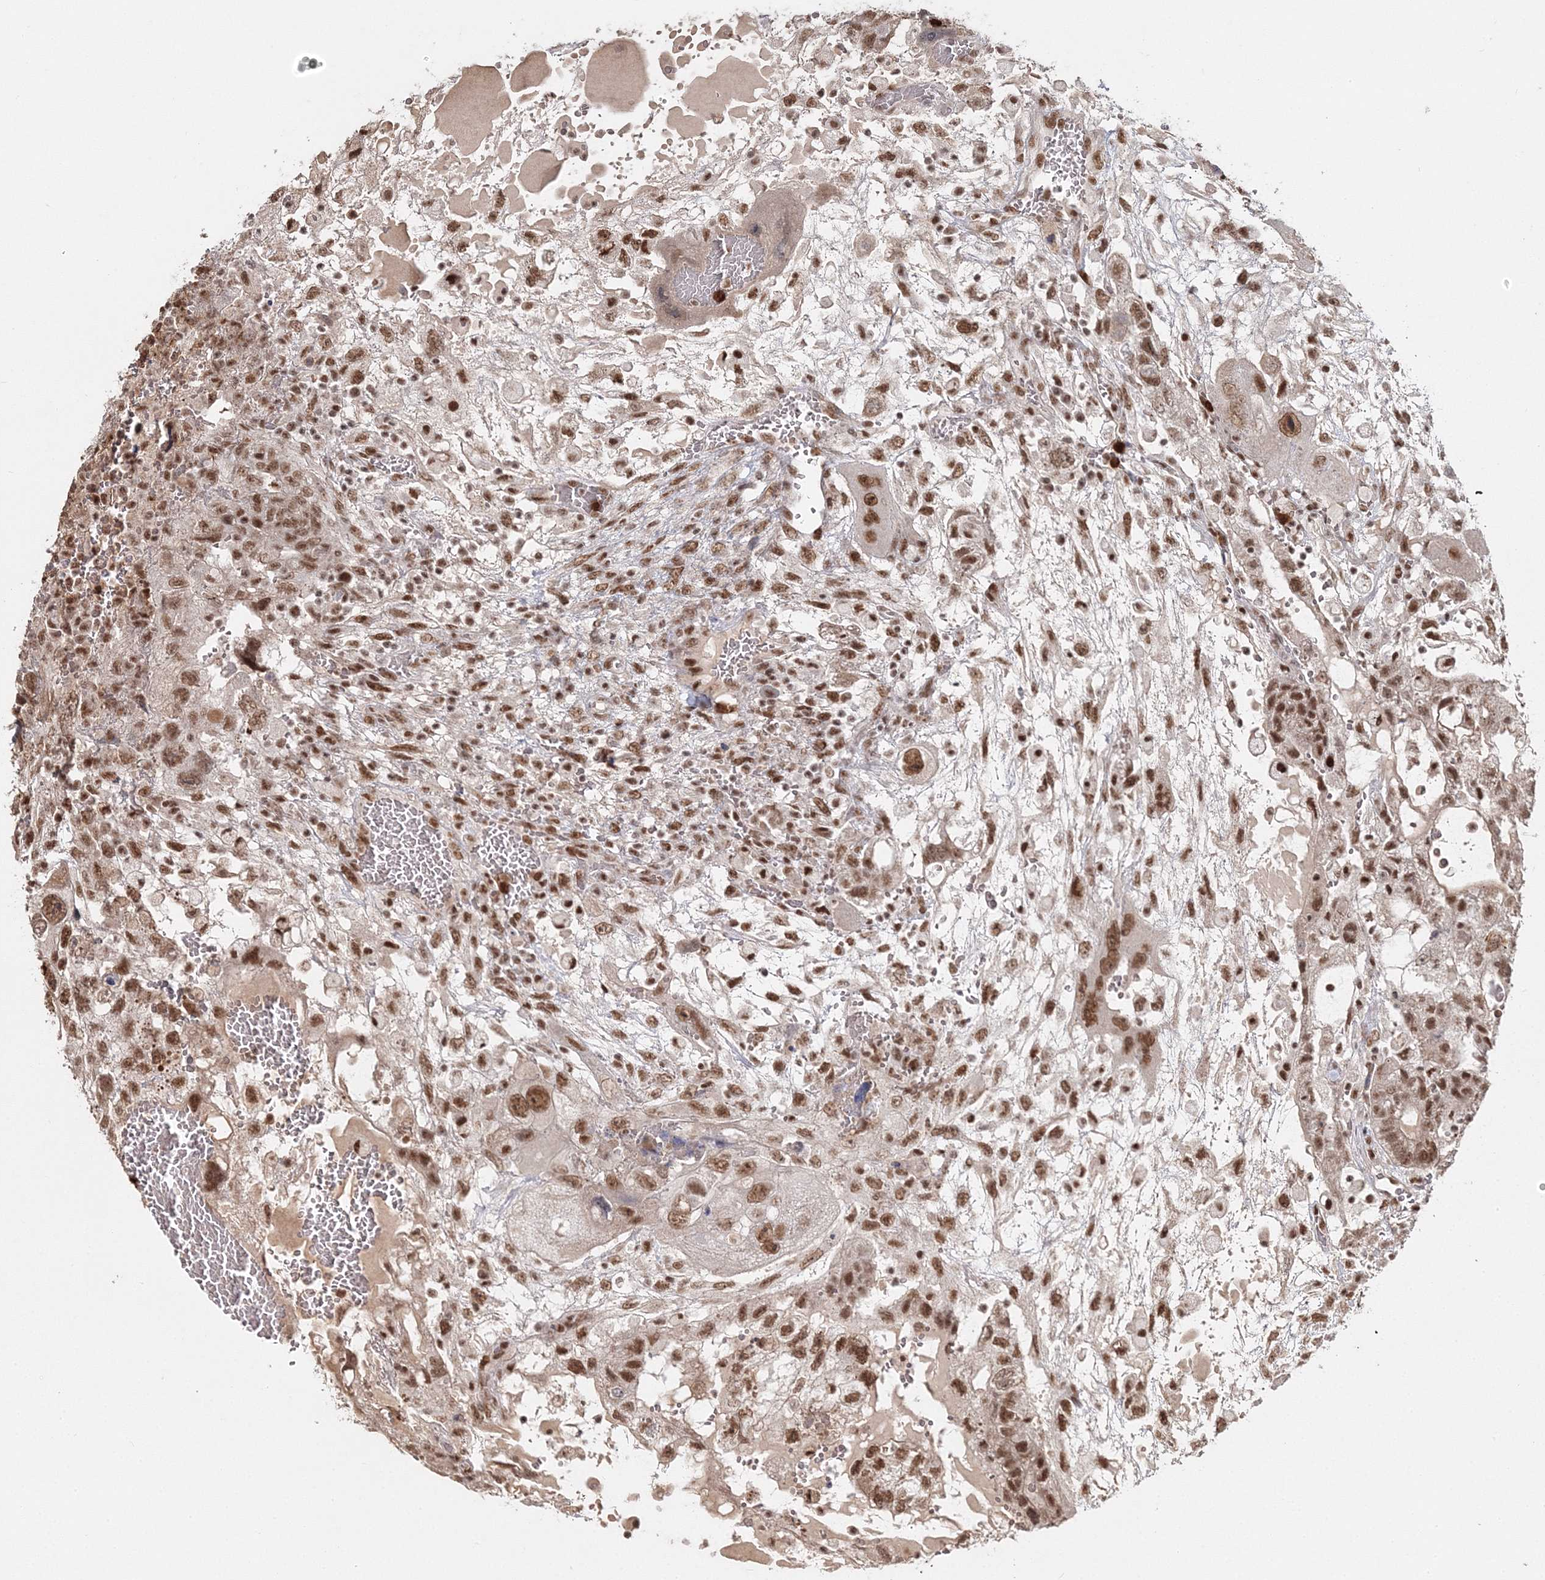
{"staining": {"intensity": "moderate", "quantity": ">75%", "location": "nuclear"}, "tissue": "testis cancer", "cell_type": "Tumor cells", "image_type": "cancer", "snomed": [{"axis": "morphology", "description": "Carcinoma, Embryonal, NOS"}, {"axis": "topography", "description": "Testis"}], "caption": "Immunohistochemistry (IHC) image of neoplastic tissue: human embryonal carcinoma (testis) stained using immunohistochemistry shows medium levels of moderate protein expression localized specifically in the nuclear of tumor cells, appearing as a nuclear brown color.", "gene": "QRICH1", "patient": {"sex": "male", "age": 36}}